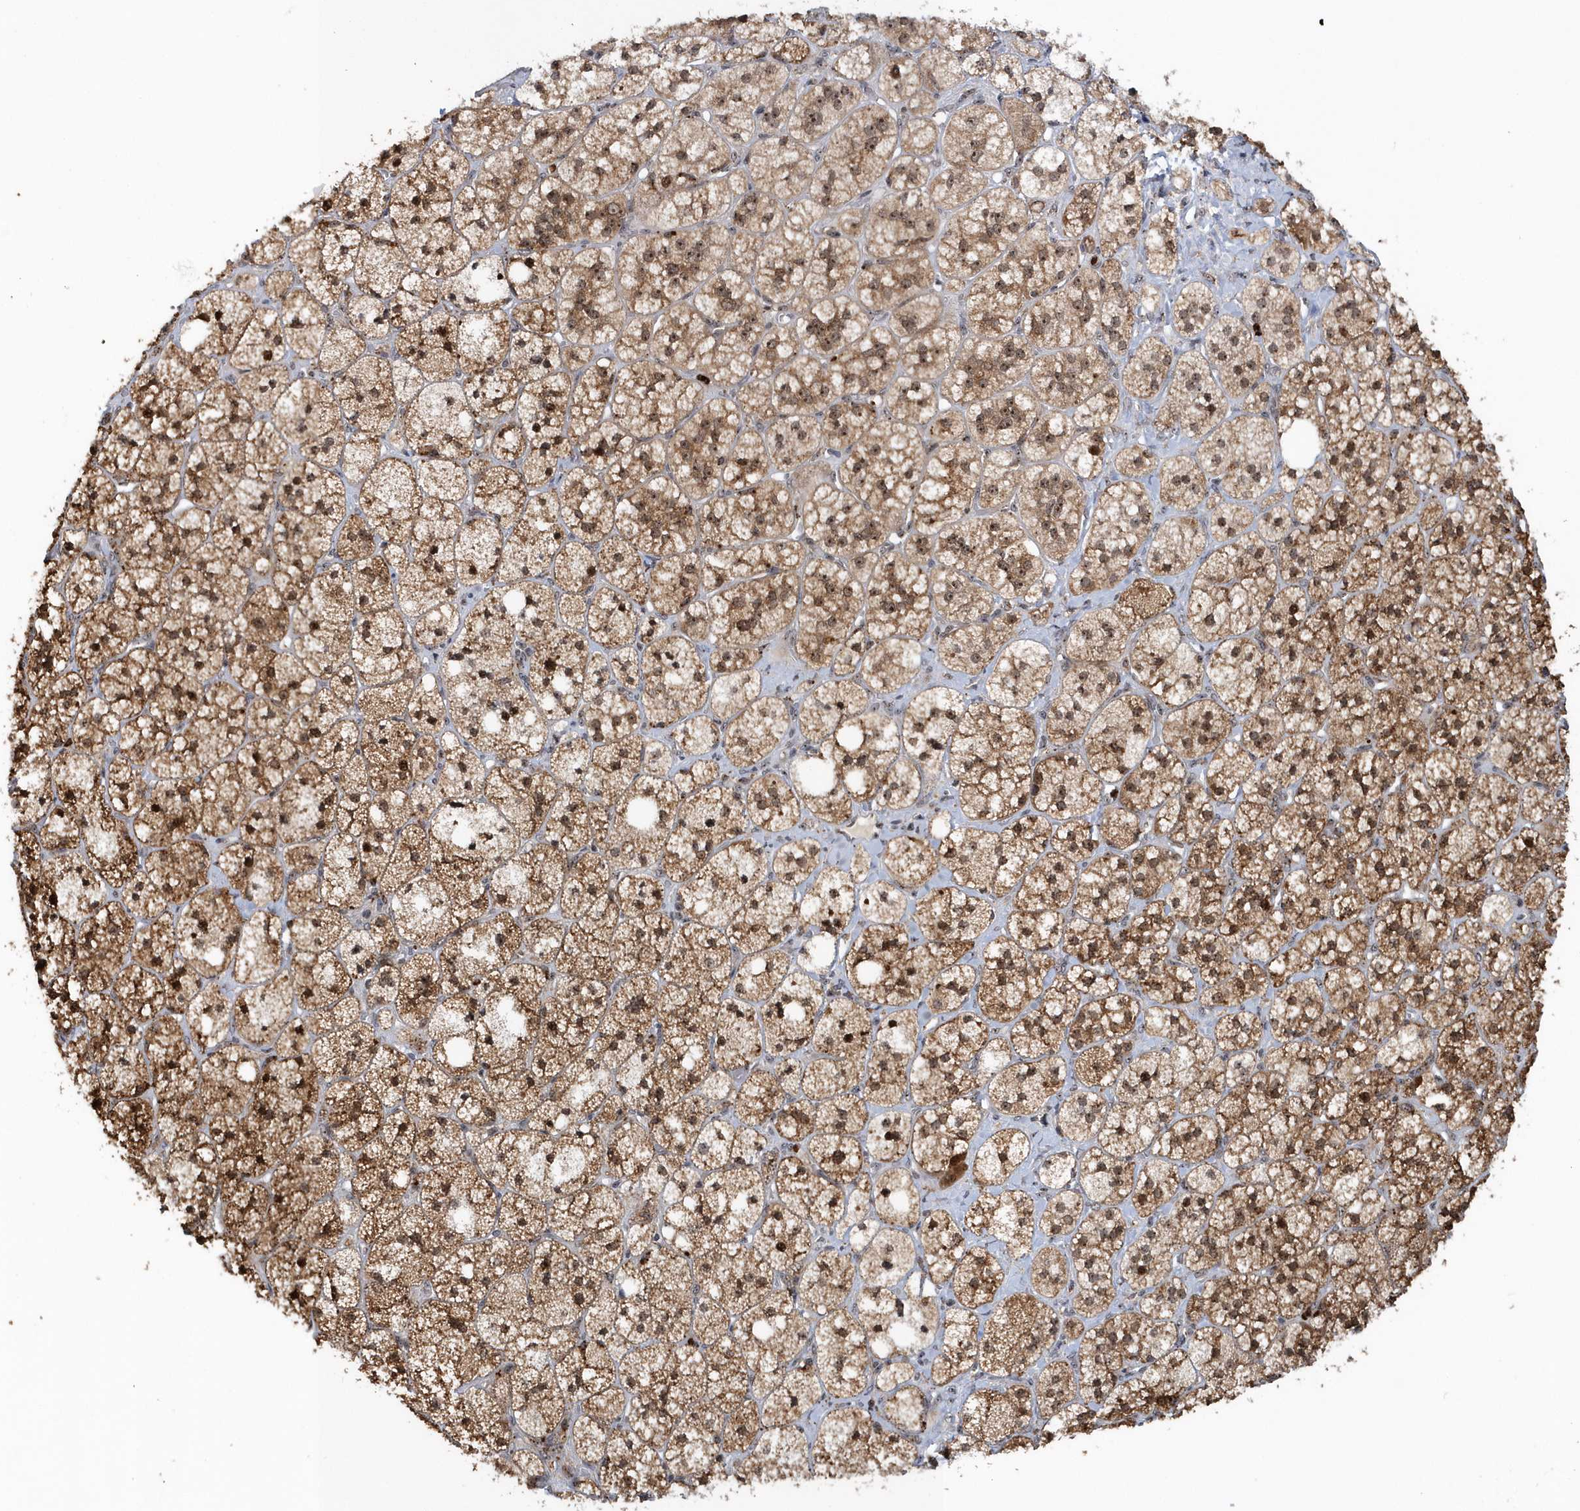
{"staining": {"intensity": "strong", "quantity": ">75%", "location": "cytoplasmic/membranous,nuclear"}, "tissue": "adrenal gland", "cell_type": "Glandular cells", "image_type": "normal", "snomed": [{"axis": "morphology", "description": "Normal tissue, NOS"}, {"axis": "topography", "description": "Adrenal gland"}], "caption": "Immunohistochemical staining of unremarkable human adrenal gland reveals >75% levels of strong cytoplasmic/membranous,nuclear protein staining in about >75% of glandular cells. (DAB (3,3'-diaminobenzidine) IHC with brightfield microscopy, high magnification).", "gene": "SOWAHB", "patient": {"sex": "male", "age": 61}}